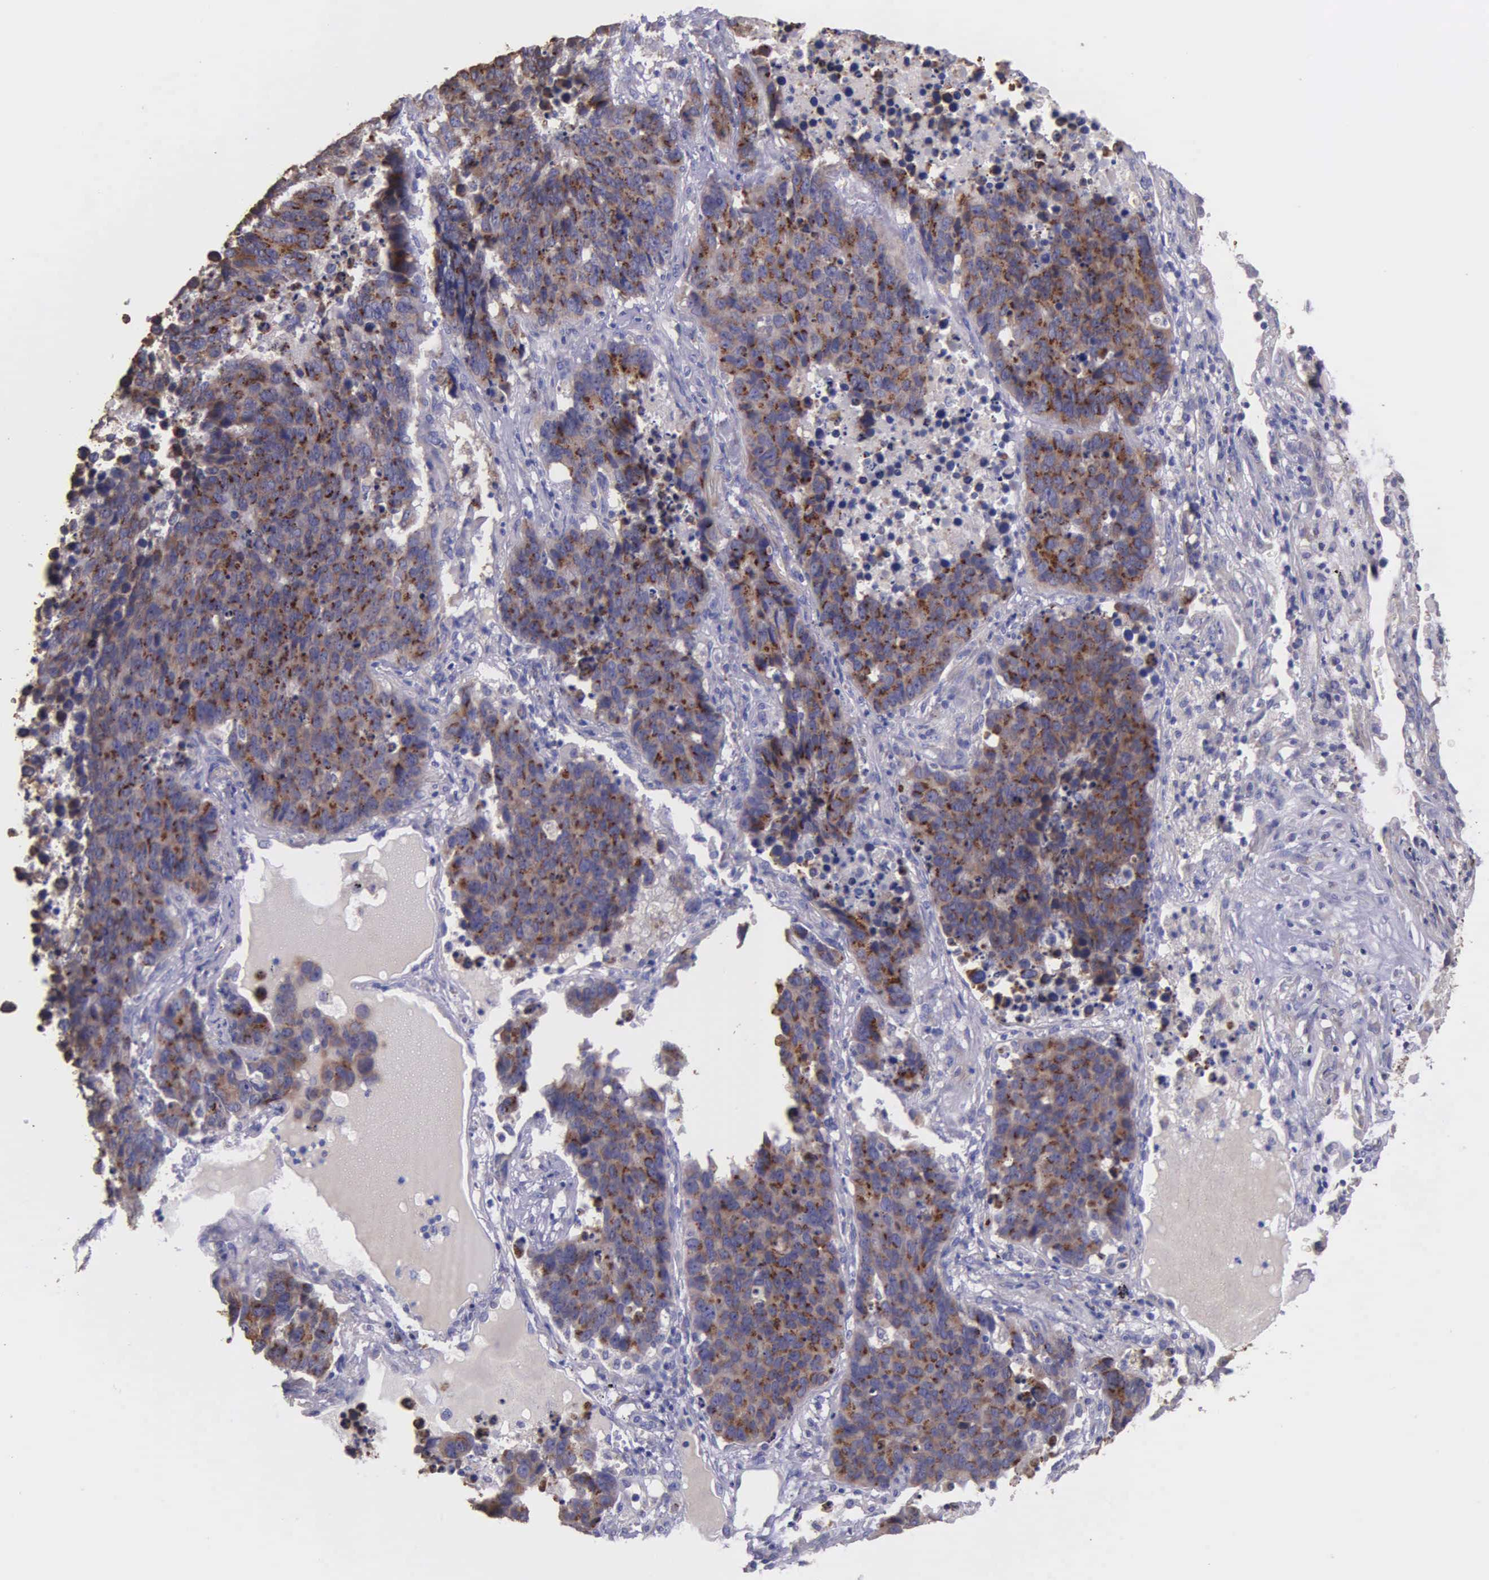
{"staining": {"intensity": "moderate", "quantity": ">75%", "location": "cytoplasmic/membranous"}, "tissue": "lung cancer", "cell_type": "Tumor cells", "image_type": "cancer", "snomed": [{"axis": "morphology", "description": "Carcinoid, malignant, NOS"}, {"axis": "topography", "description": "Lung"}], "caption": "Brown immunohistochemical staining in human malignant carcinoid (lung) exhibits moderate cytoplasmic/membranous positivity in approximately >75% of tumor cells.", "gene": "ZC3H12B", "patient": {"sex": "male", "age": 60}}